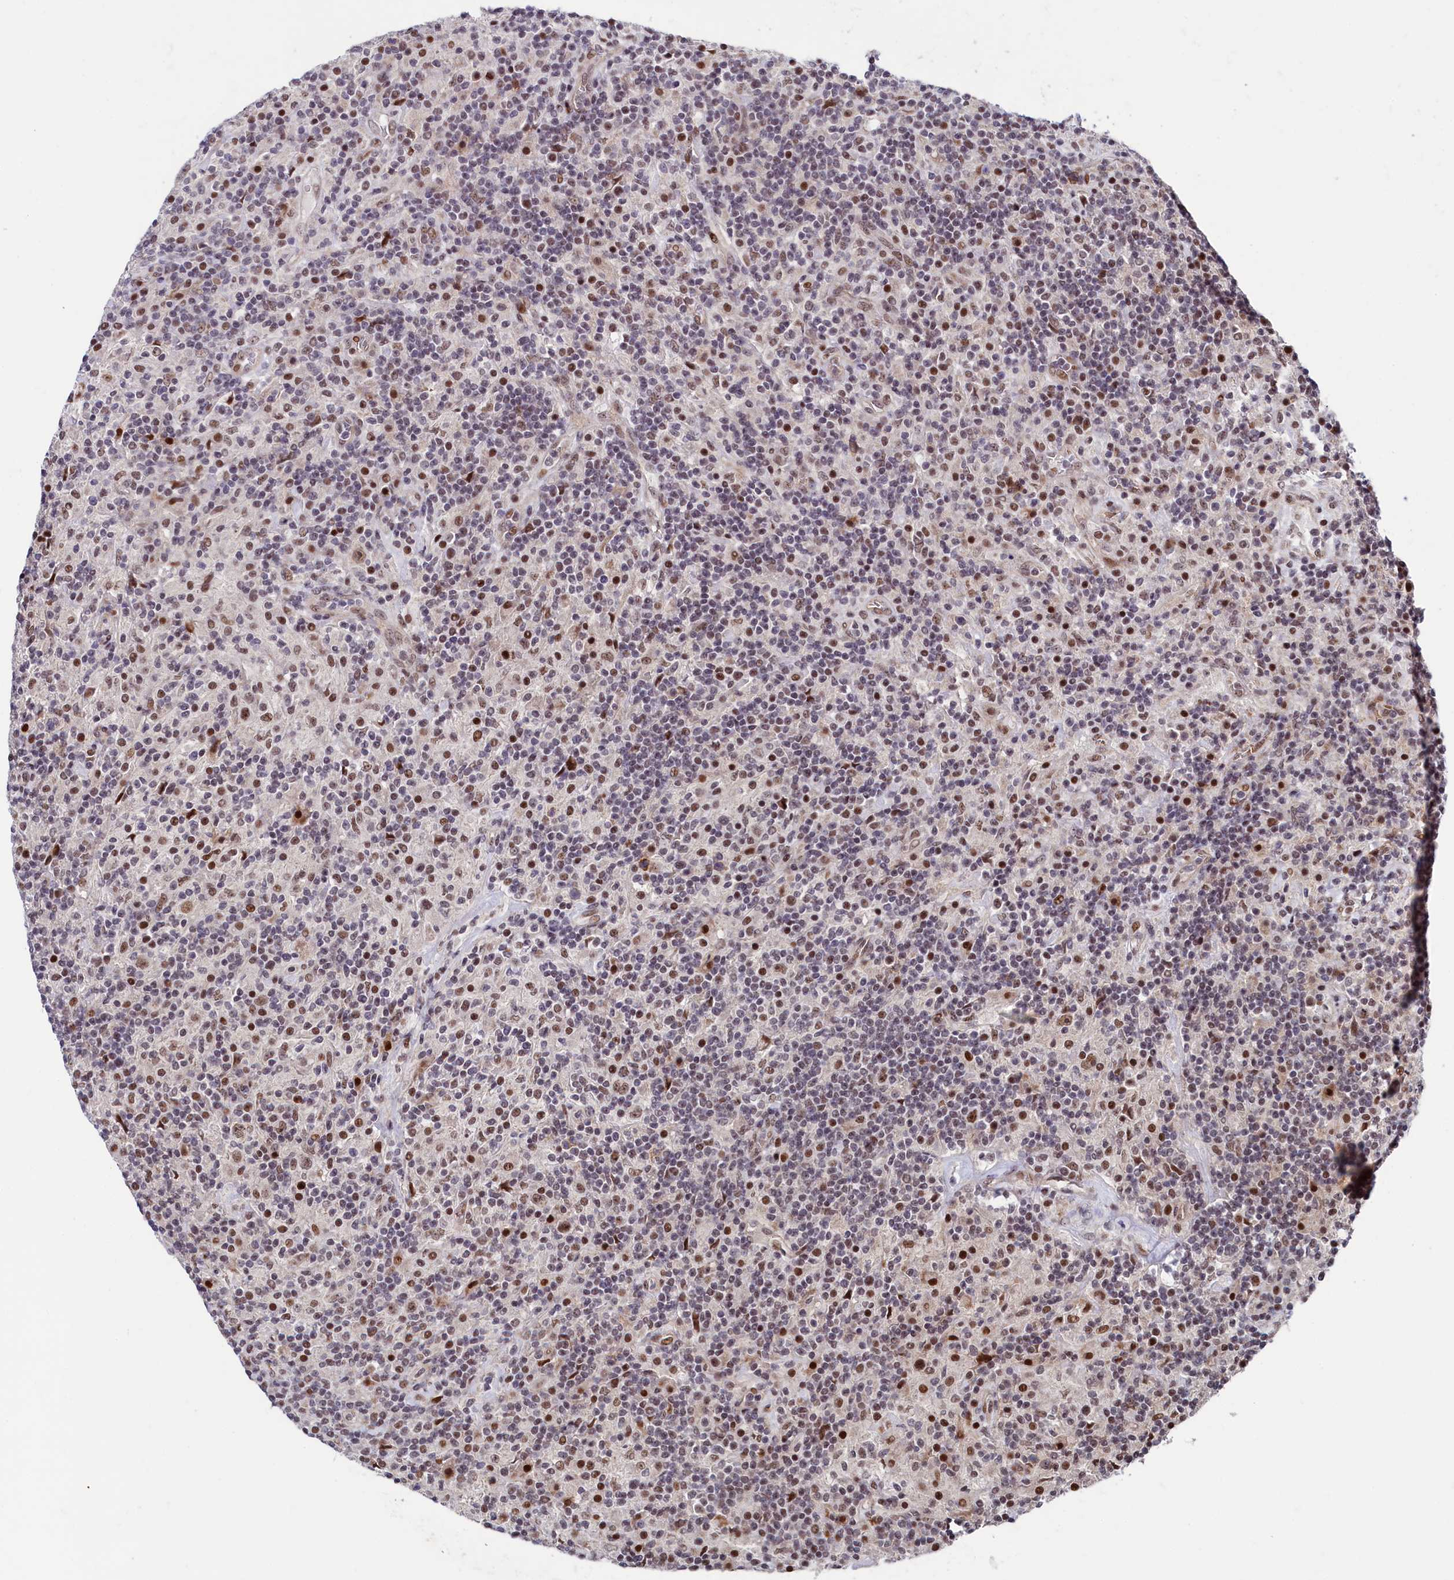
{"staining": {"intensity": "moderate", "quantity": ">75%", "location": "nuclear"}, "tissue": "lymphoma", "cell_type": "Tumor cells", "image_type": "cancer", "snomed": [{"axis": "morphology", "description": "Hodgkin's disease, NOS"}, {"axis": "topography", "description": "Lymph node"}], "caption": "DAB (3,3'-diaminobenzidine) immunohistochemical staining of human lymphoma exhibits moderate nuclear protein expression in about >75% of tumor cells.", "gene": "LEO1", "patient": {"sex": "male", "age": 70}}